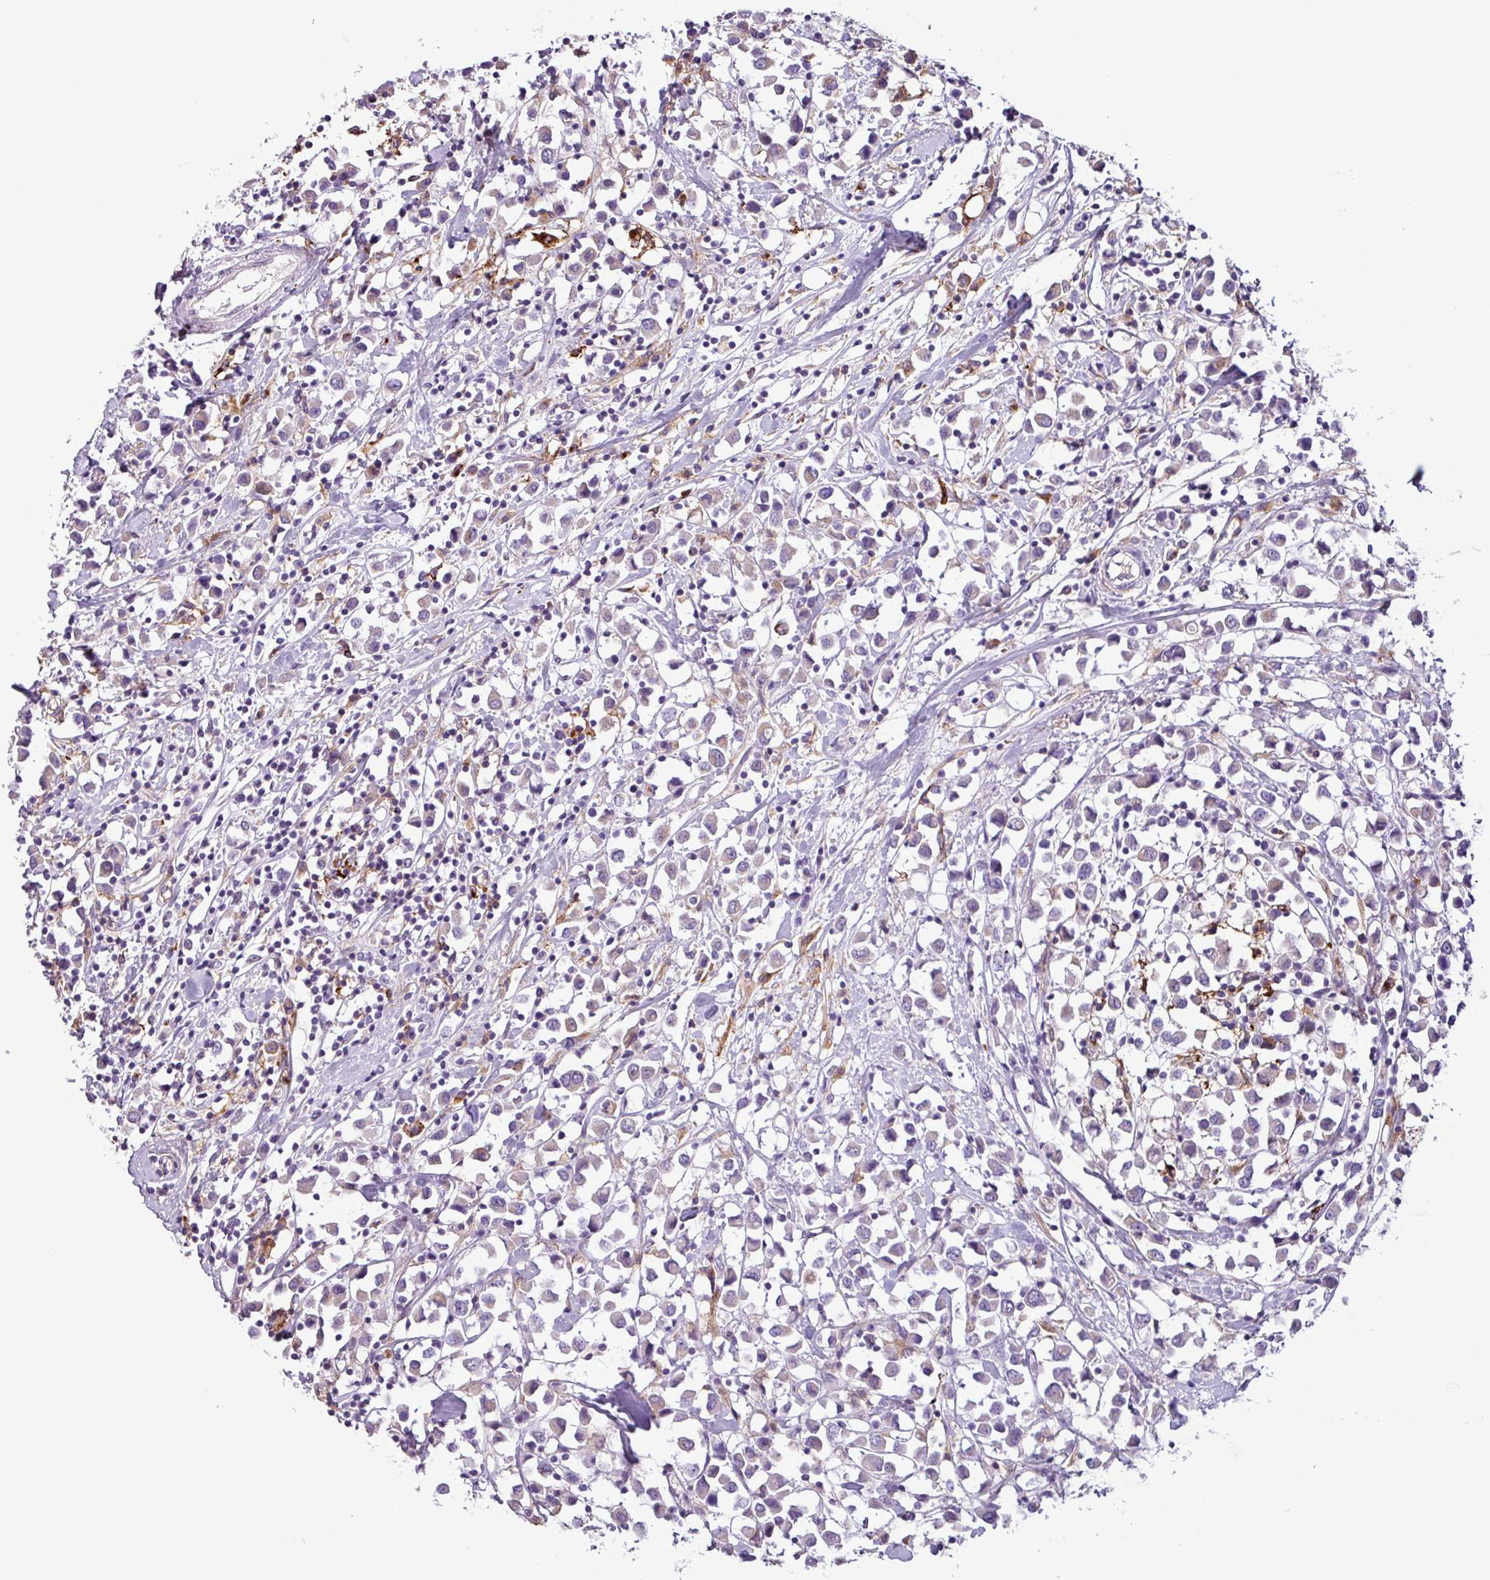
{"staining": {"intensity": "negative", "quantity": "none", "location": "none"}, "tissue": "breast cancer", "cell_type": "Tumor cells", "image_type": "cancer", "snomed": [{"axis": "morphology", "description": "Duct carcinoma"}, {"axis": "topography", "description": "Breast"}], "caption": "Immunohistochemistry (IHC) histopathology image of neoplastic tissue: breast infiltrating ductal carcinoma stained with DAB (3,3'-diaminobenzidine) exhibits no significant protein positivity in tumor cells.", "gene": "C9orf24", "patient": {"sex": "female", "age": 61}}